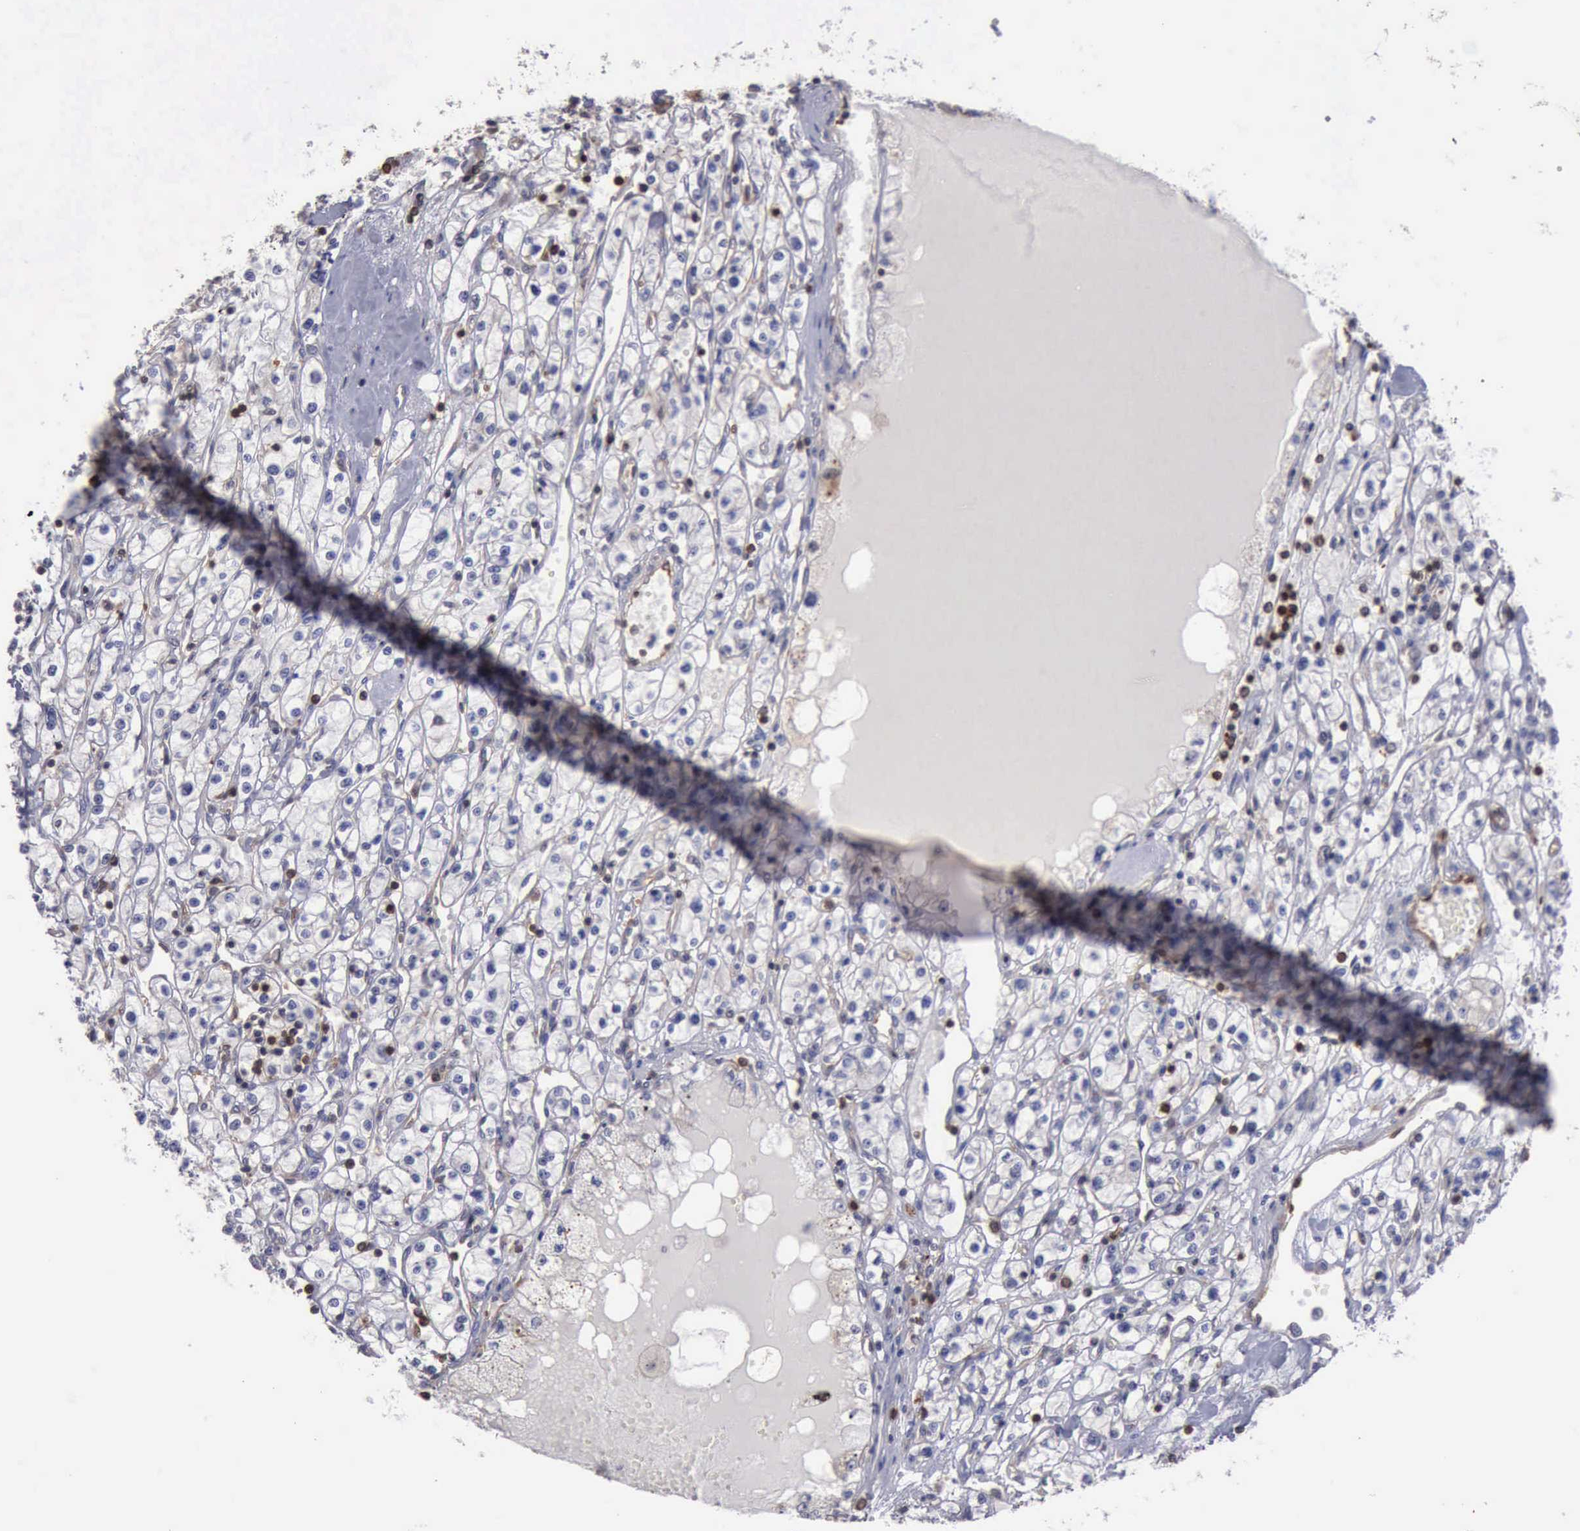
{"staining": {"intensity": "negative", "quantity": "none", "location": "none"}, "tissue": "renal cancer", "cell_type": "Tumor cells", "image_type": "cancer", "snomed": [{"axis": "morphology", "description": "Adenocarcinoma, NOS"}, {"axis": "topography", "description": "Kidney"}], "caption": "Histopathology image shows no significant protein staining in tumor cells of renal cancer (adenocarcinoma).", "gene": "PDCD4", "patient": {"sex": "male", "age": 56}}